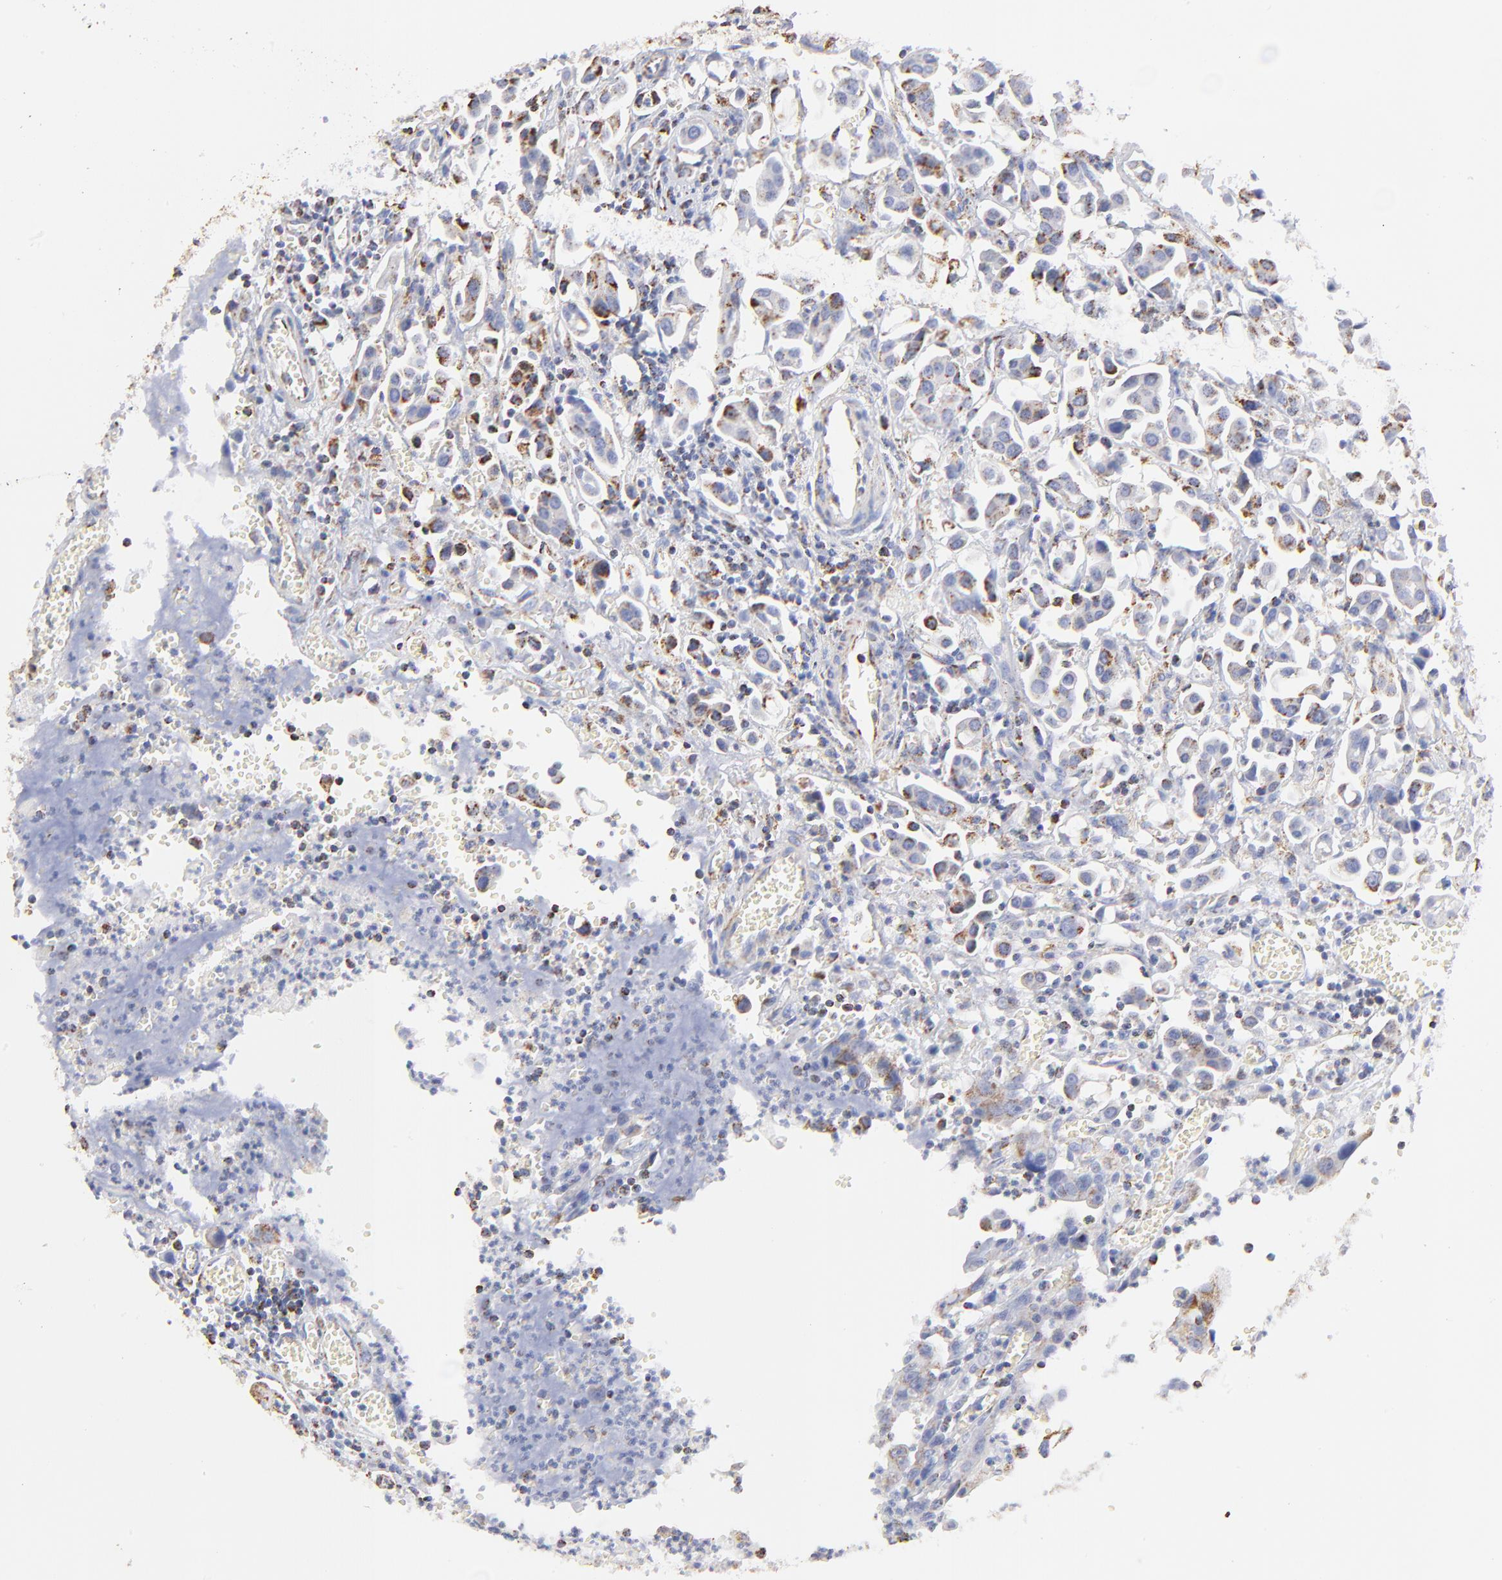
{"staining": {"intensity": "moderate", "quantity": "25%-75%", "location": "cytoplasmic/membranous"}, "tissue": "urothelial cancer", "cell_type": "Tumor cells", "image_type": "cancer", "snomed": [{"axis": "morphology", "description": "Urothelial carcinoma, High grade"}, {"axis": "topography", "description": "Urinary bladder"}], "caption": "Immunohistochemical staining of human high-grade urothelial carcinoma reveals medium levels of moderate cytoplasmic/membranous protein expression in approximately 25%-75% of tumor cells.", "gene": "COX4I1", "patient": {"sex": "male", "age": 66}}